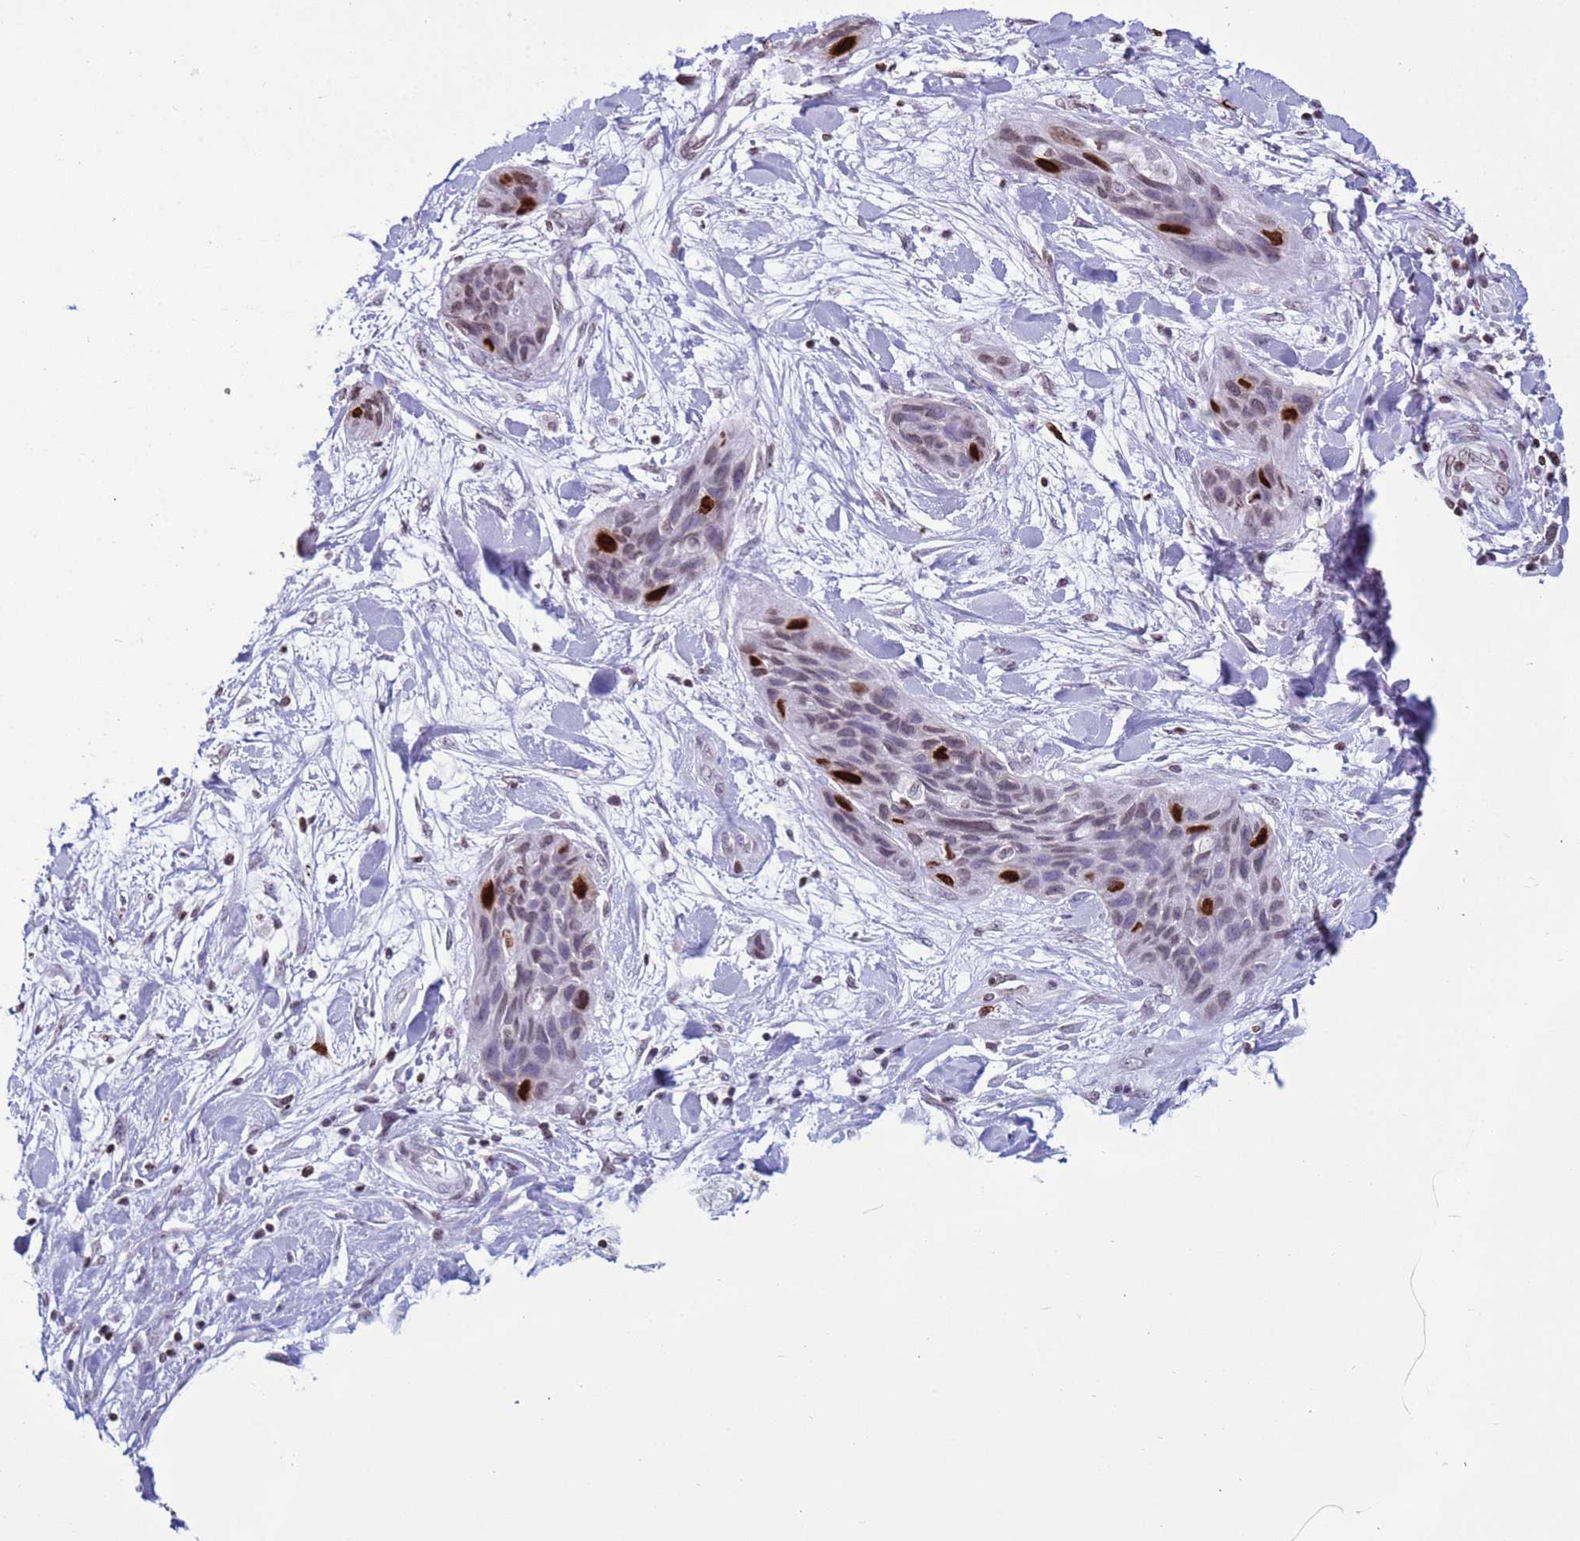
{"staining": {"intensity": "strong", "quantity": "<25%", "location": "nuclear"}, "tissue": "lung cancer", "cell_type": "Tumor cells", "image_type": "cancer", "snomed": [{"axis": "morphology", "description": "Squamous cell carcinoma, NOS"}, {"axis": "topography", "description": "Lung"}], "caption": "The micrograph reveals a brown stain indicating the presence of a protein in the nuclear of tumor cells in lung squamous cell carcinoma.", "gene": "H4C8", "patient": {"sex": "female", "age": 70}}